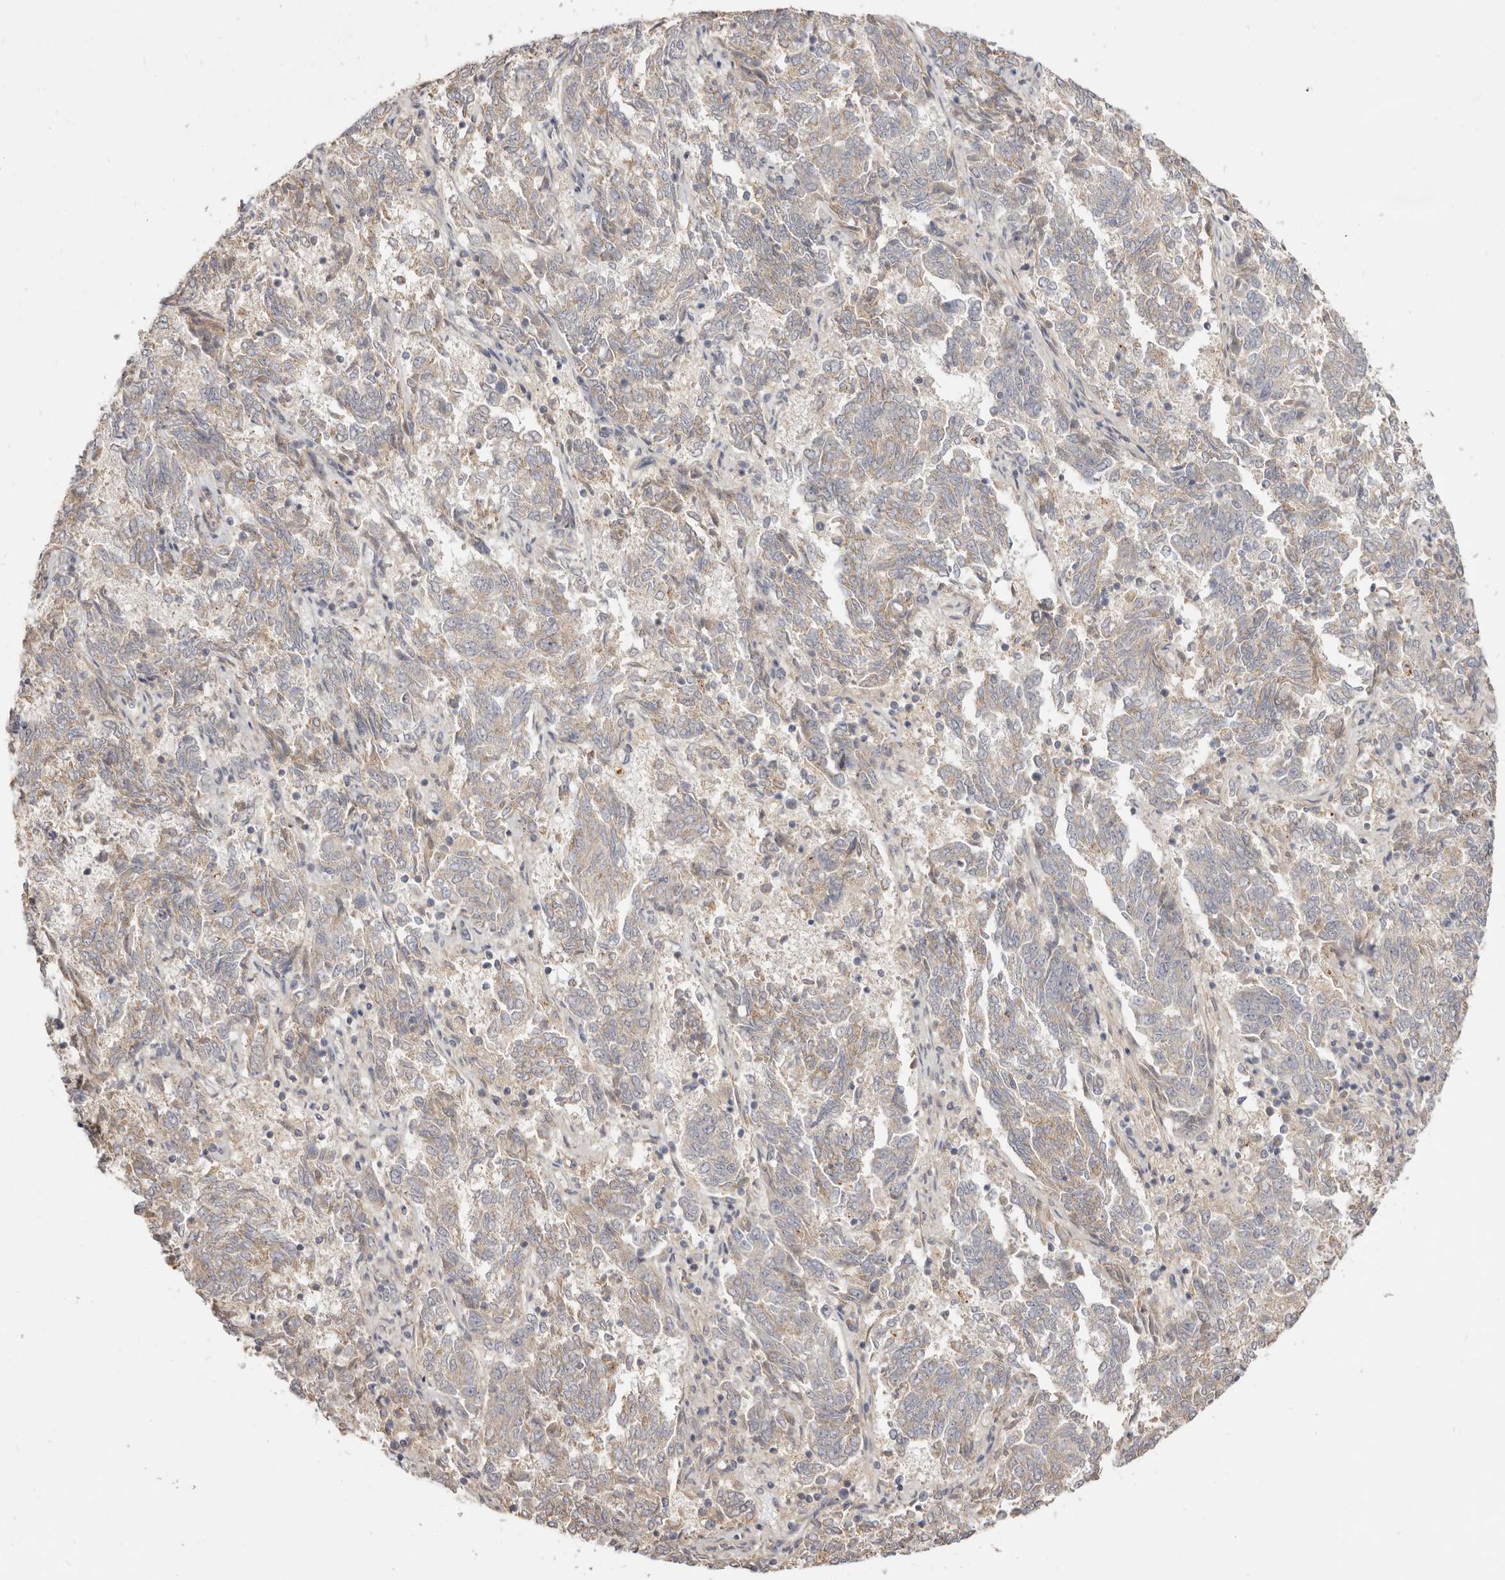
{"staining": {"intensity": "weak", "quantity": "<25%", "location": "cytoplasmic/membranous"}, "tissue": "endometrial cancer", "cell_type": "Tumor cells", "image_type": "cancer", "snomed": [{"axis": "morphology", "description": "Adenocarcinoma, NOS"}, {"axis": "topography", "description": "Endometrium"}], "caption": "Immunohistochemical staining of human adenocarcinoma (endometrial) demonstrates no significant staining in tumor cells.", "gene": "ADAMTS9", "patient": {"sex": "female", "age": 80}}